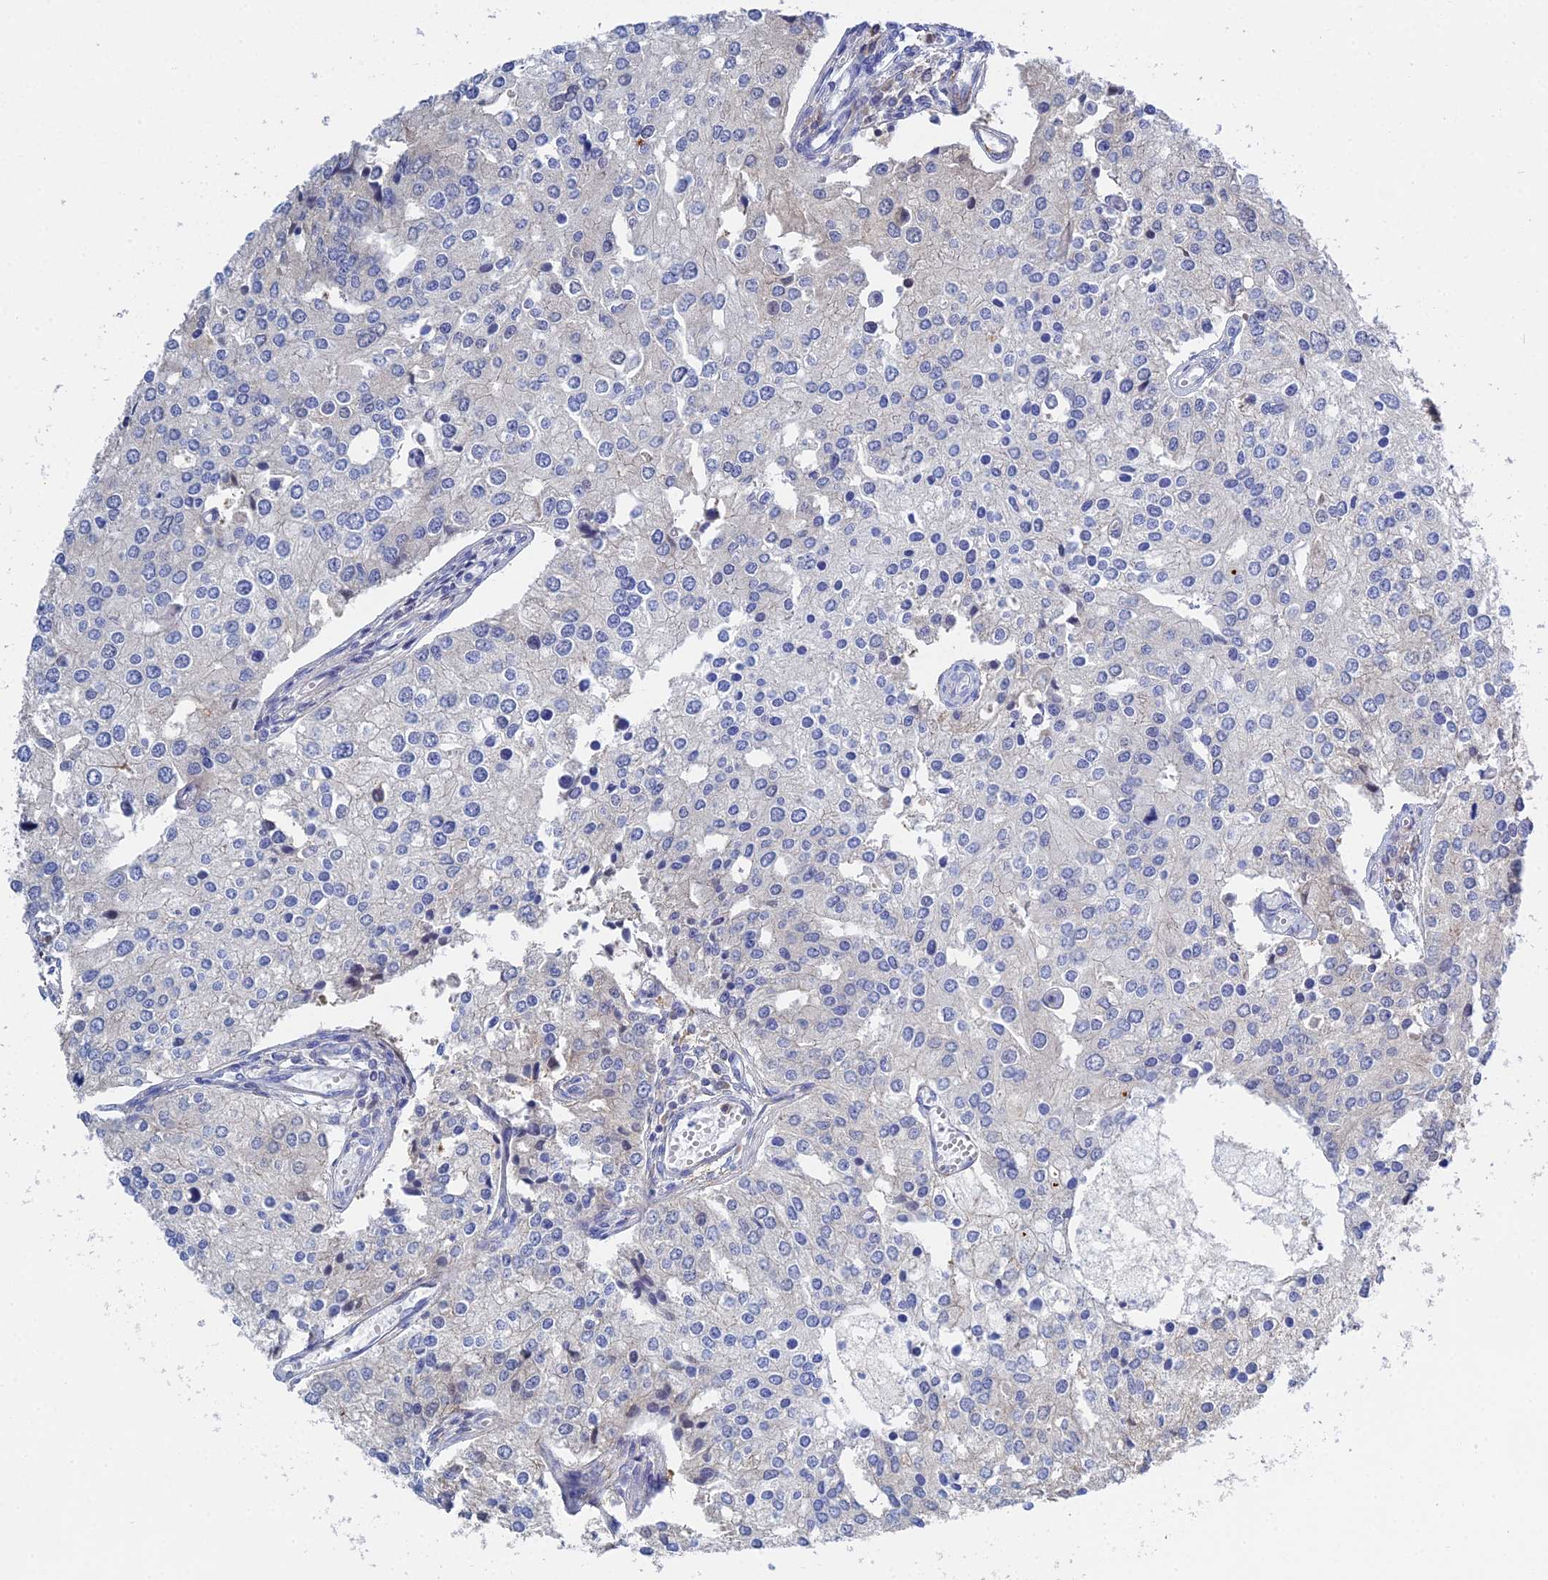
{"staining": {"intensity": "negative", "quantity": "none", "location": "none"}, "tissue": "prostate cancer", "cell_type": "Tumor cells", "image_type": "cancer", "snomed": [{"axis": "morphology", "description": "Adenocarcinoma, High grade"}, {"axis": "topography", "description": "Prostate"}], "caption": "This is a photomicrograph of immunohistochemistry (IHC) staining of high-grade adenocarcinoma (prostate), which shows no staining in tumor cells.", "gene": "DNAH14", "patient": {"sex": "male", "age": 62}}